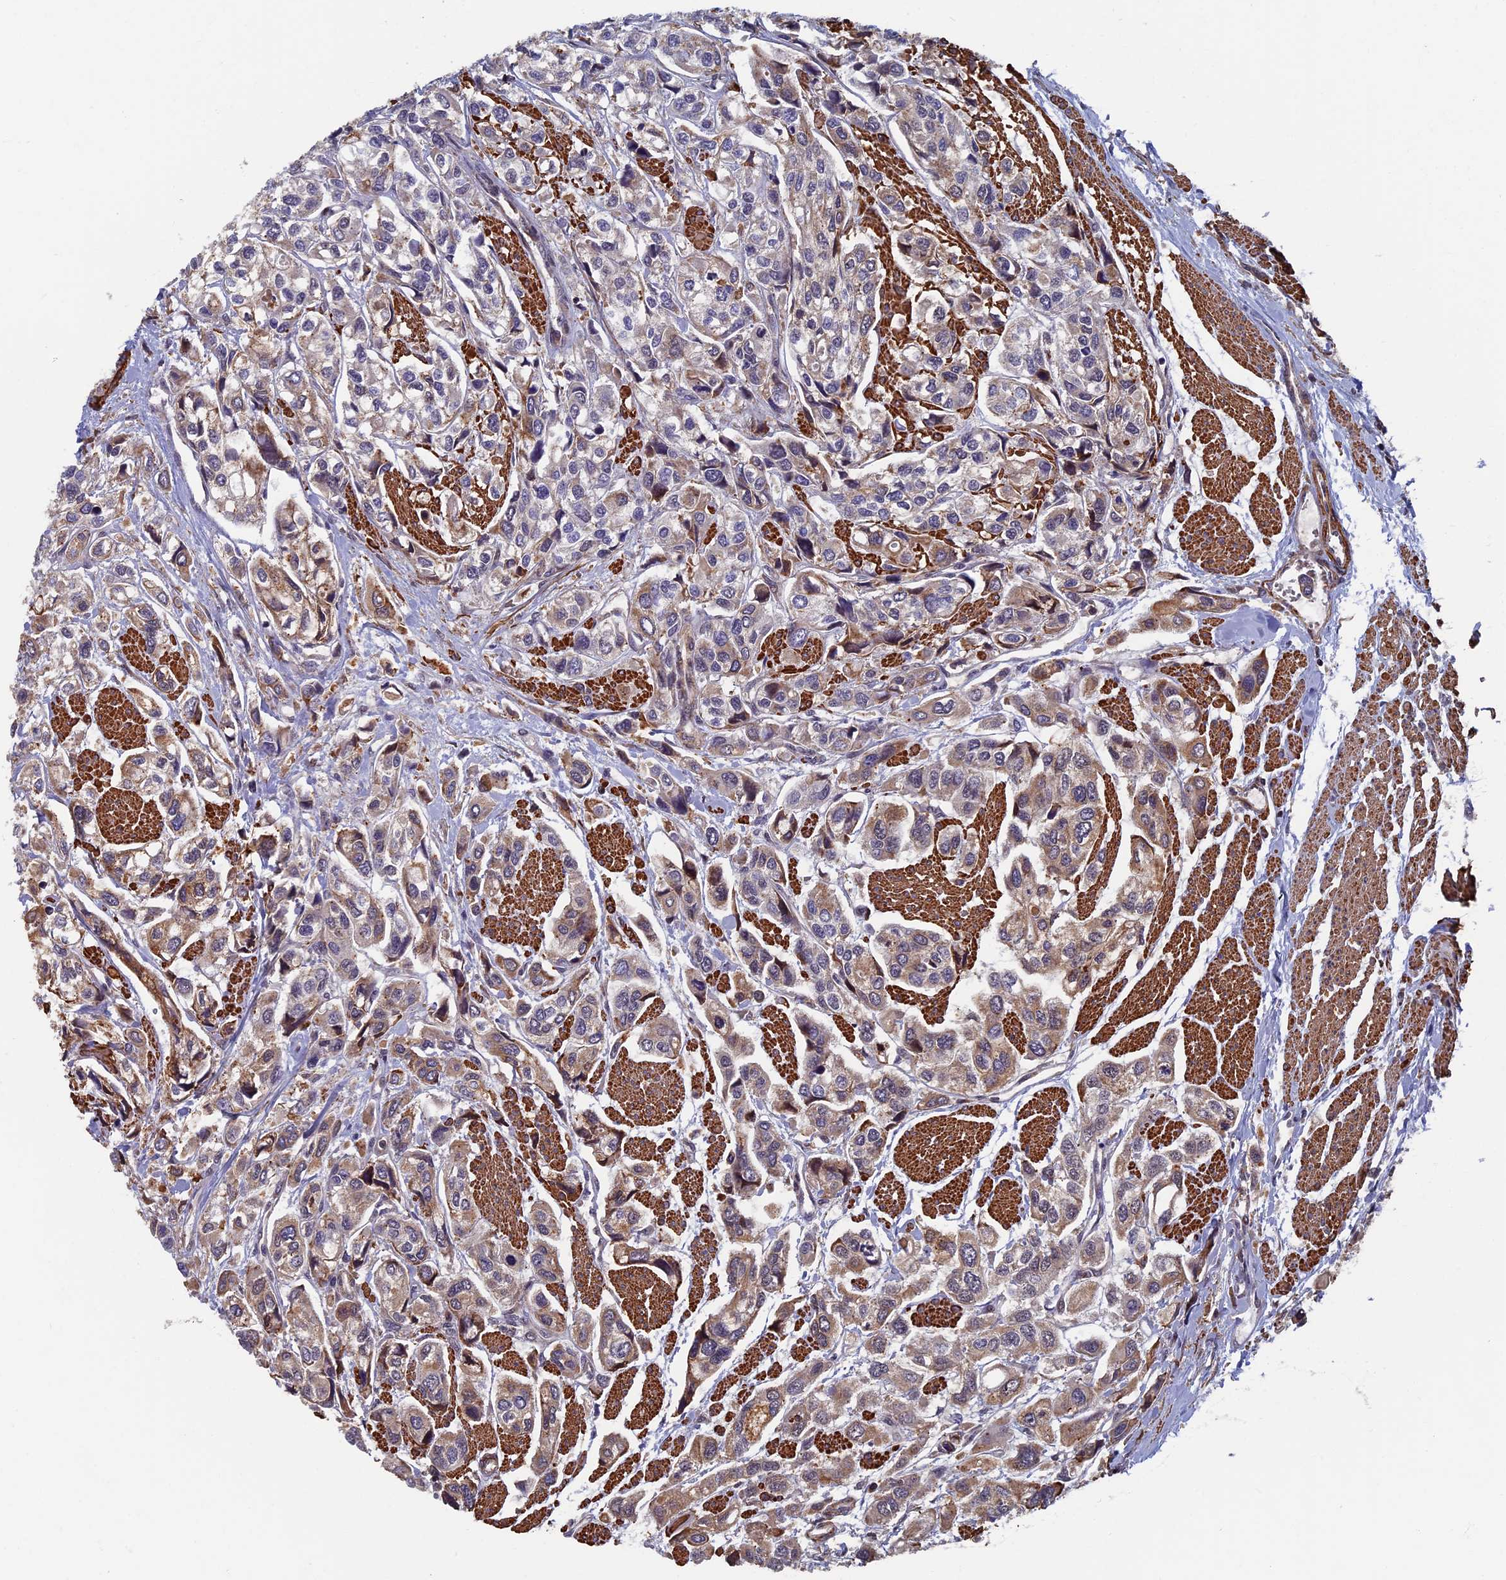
{"staining": {"intensity": "moderate", "quantity": "25%-75%", "location": "cytoplasmic/membranous"}, "tissue": "urothelial cancer", "cell_type": "Tumor cells", "image_type": "cancer", "snomed": [{"axis": "morphology", "description": "Urothelial carcinoma, High grade"}, {"axis": "topography", "description": "Urinary bladder"}], "caption": "Immunohistochemistry of urothelial carcinoma (high-grade) displays medium levels of moderate cytoplasmic/membranous staining in about 25%-75% of tumor cells.", "gene": "CTDP1", "patient": {"sex": "male", "age": 67}}